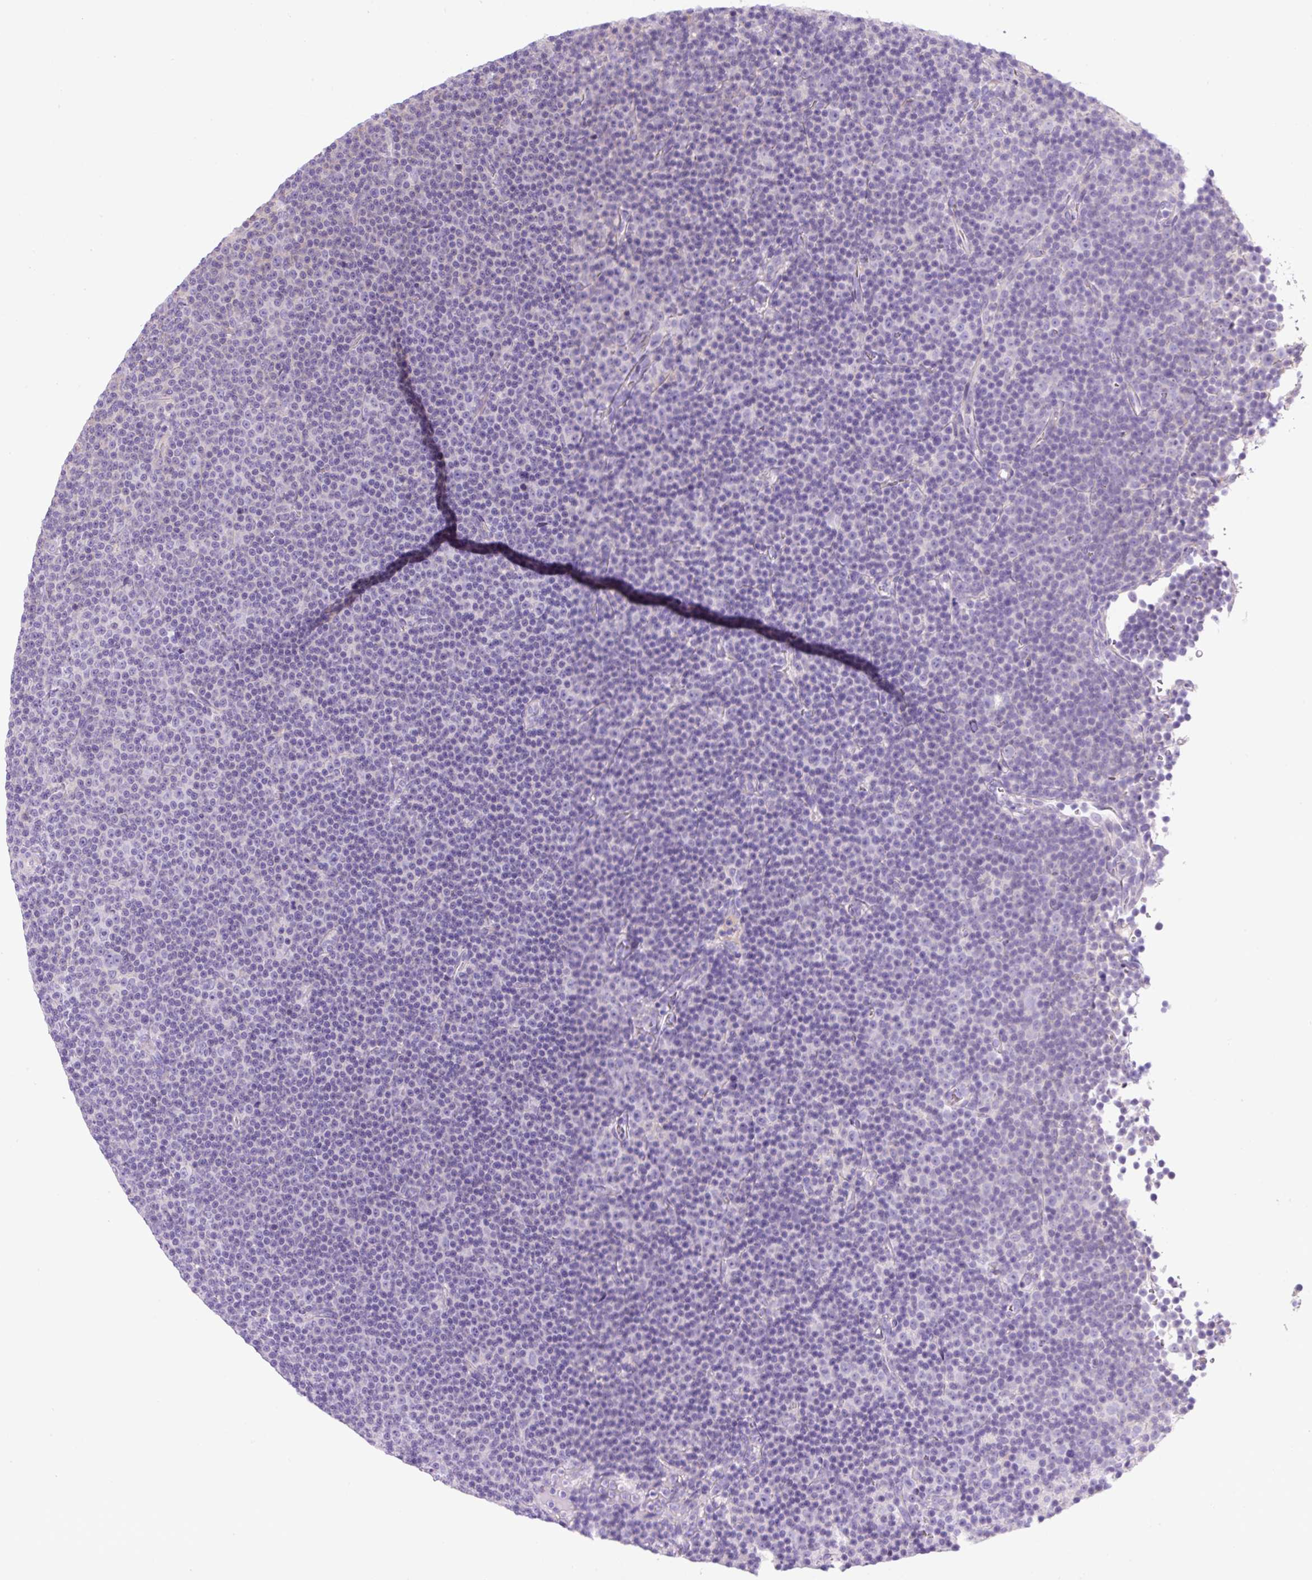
{"staining": {"intensity": "negative", "quantity": "none", "location": "none"}, "tissue": "lymphoma", "cell_type": "Tumor cells", "image_type": "cancer", "snomed": [{"axis": "morphology", "description": "Malignant lymphoma, non-Hodgkin's type, Low grade"}, {"axis": "topography", "description": "Lymph node"}], "caption": "DAB (3,3'-diaminobenzidine) immunohistochemical staining of malignant lymphoma, non-Hodgkin's type (low-grade) displays no significant staining in tumor cells. Nuclei are stained in blue.", "gene": "NPTN", "patient": {"sex": "female", "age": 67}}